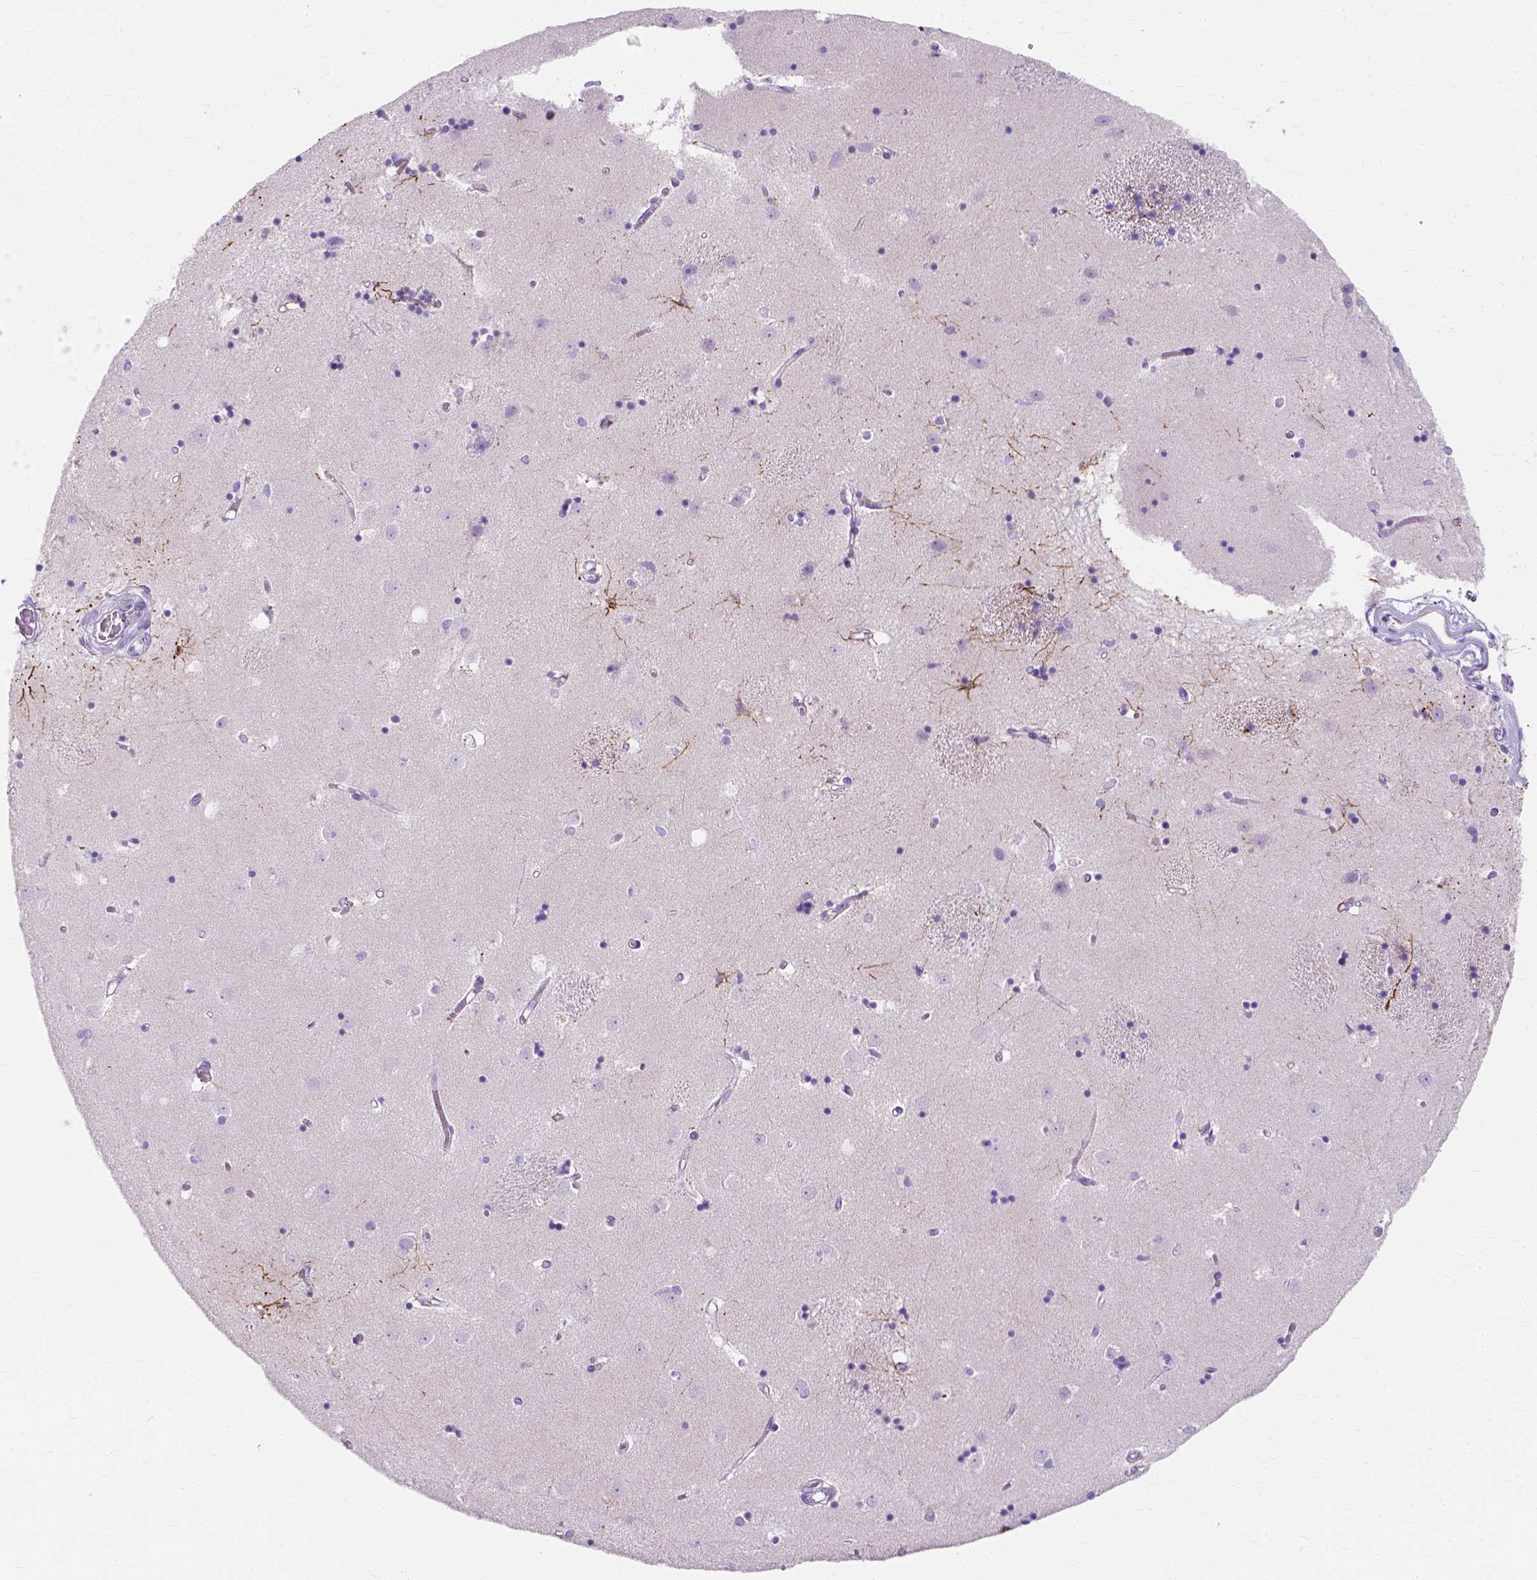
{"staining": {"intensity": "moderate", "quantity": "<25%", "location": "cytoplasmic/membranous"}, "tissue": "caudate", "cell_type": "Glial cells", "image_type": "normal", "snomed": [{"axis": "morphology", "description": "Normal tissue, NOS"}, {"axis": "topography", "description": "Lateral ventricle wall"}], "caption": "Caudate stained with a brown dye displays moderate cytoplasmic/membranous positive expression in approximately <25% of glial cells.", "gene": "MYH15", "patient": {"sex": "male", "age": 54}}